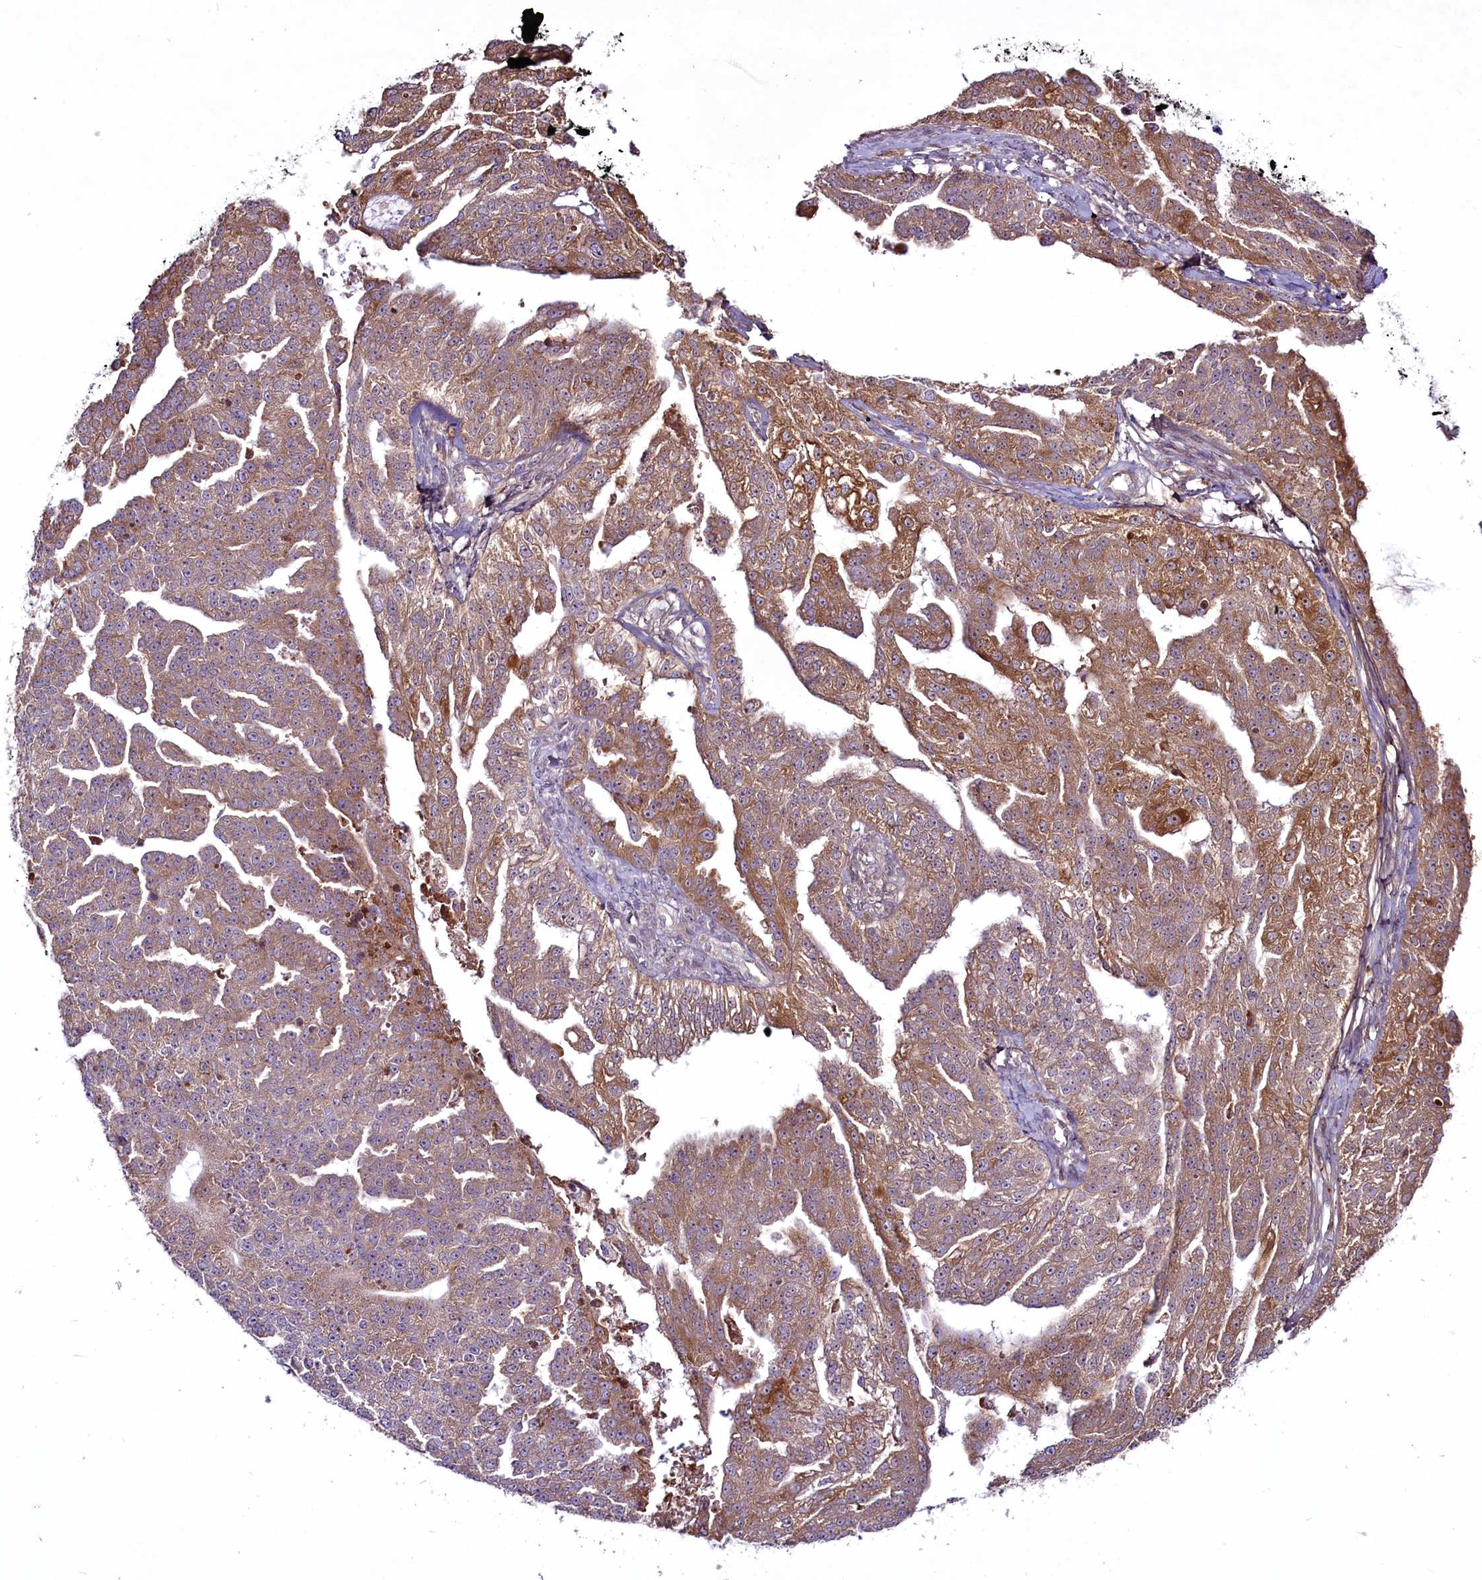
{"staining": {"intensity": "moderate", "quantity": ">75%", "location": "cytoplasmic/membranous"}, "tissue": "ovarian cancer", "cell_type": "Tumor cells", "image_type": "cancer", "snomed": [{"axis": "morphology", "description": "Cystadenocarcinoma, serous, NOS"}, {"axis": "topography", "description": "Ovary"}], "caption": "The histopathology image displays staining of ovarian cancer, revealing moderate cytoplasmic/membranous protein positivity (brown color) within tumor cells. Ihc stains the protein in brown and the nuclei are stained blue.", "gene": "RSBN1", "patient": {"sex": "female", "age": 58}}